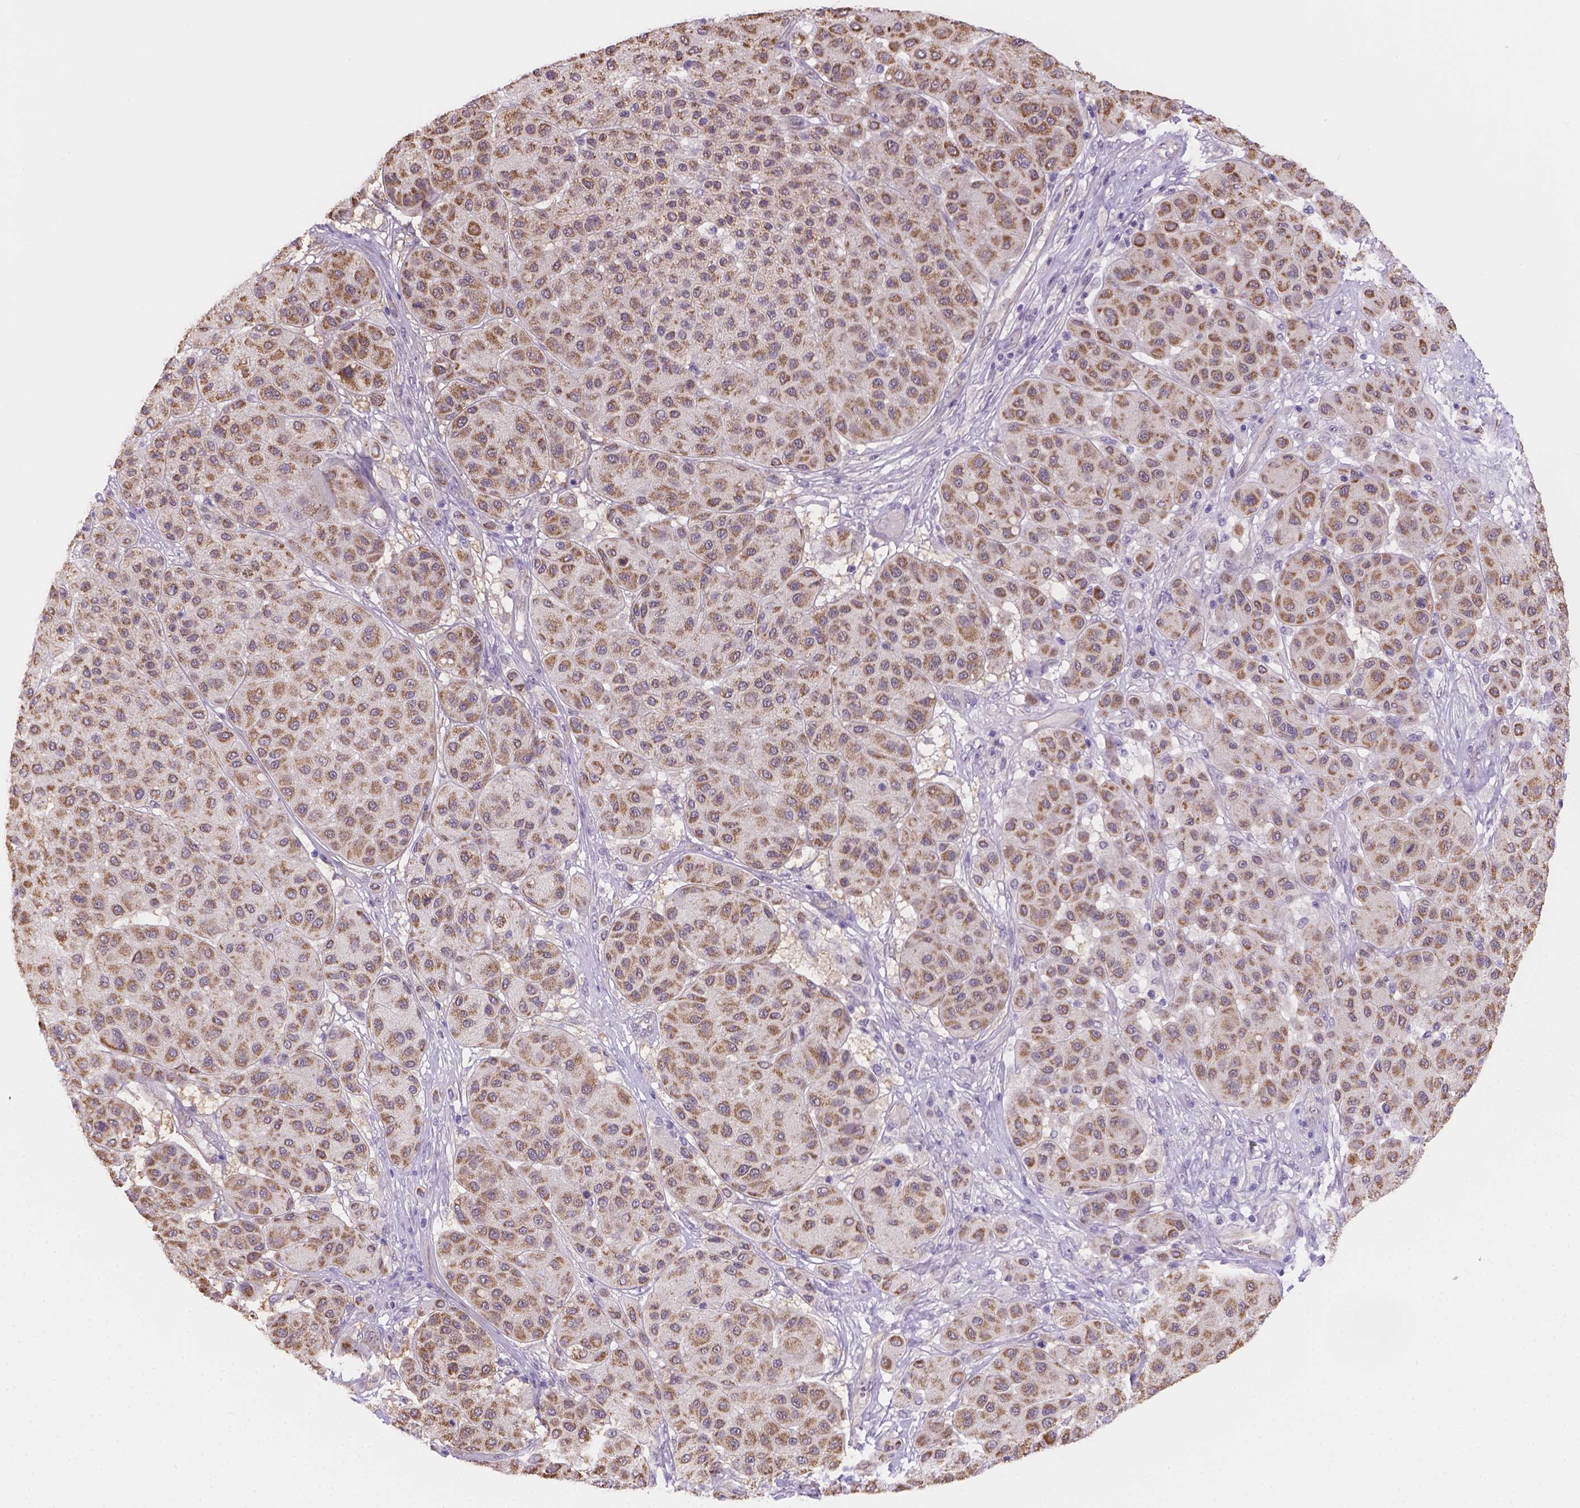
{"staining": {"intensity": "moderate", "quantity": ">75%", "location": "cytoplasmic/membranous"}, "tissue": "melanoma", "cell_type": "Tumor cells", "image_type": "cancer", "snomed": [{"axis": "morphology", "description": "Malignant melanoma, Metastatic site"}, {"axis": "topography", "description": "Smooth muscle"}], "caption": "Tumor cells display medium levels of moderate cytoplasmic/membranous expression in approximately >75% of cells in human malignant melanoma (metastatic site).", "gene": "NXPE2", "patient": {"sex": "male", "age": 41}}